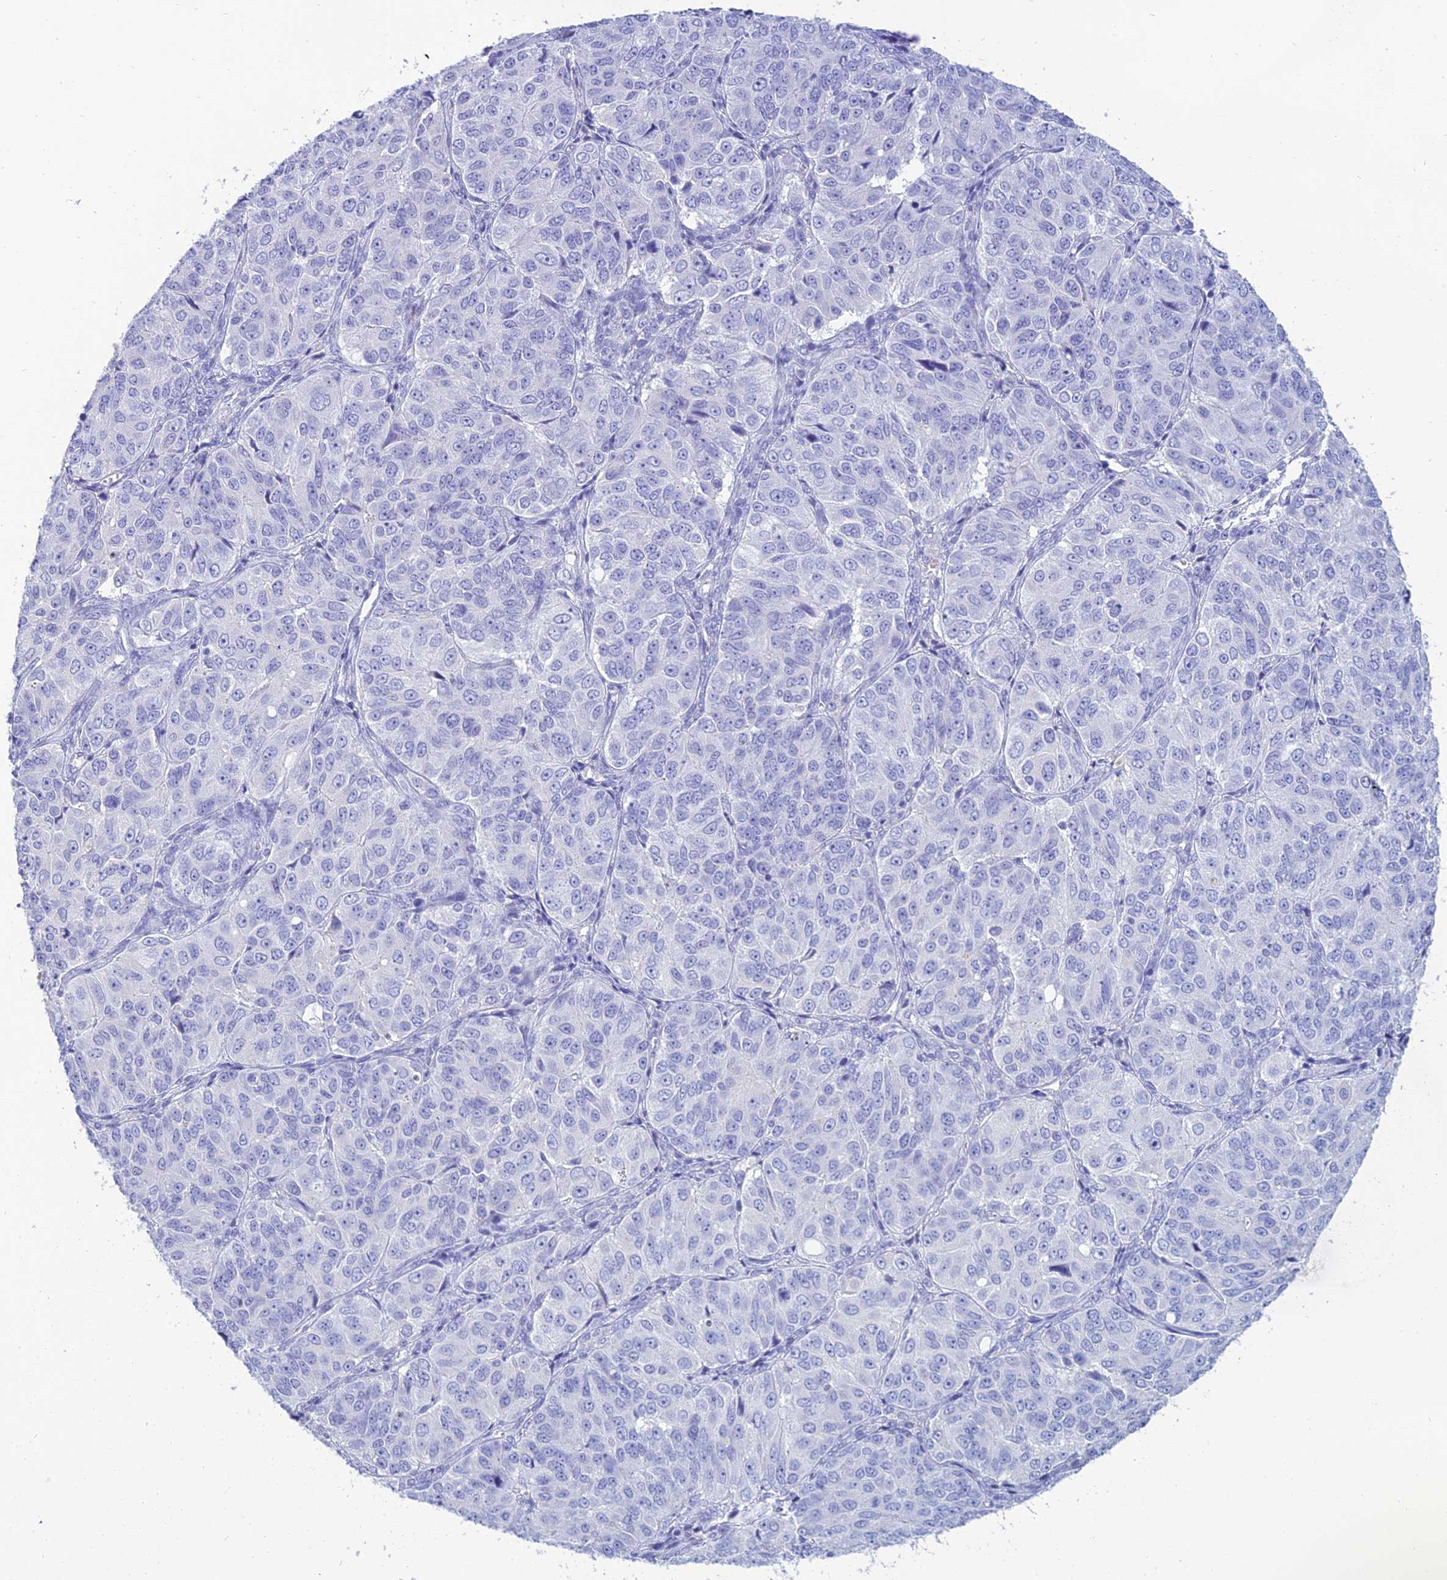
{"staining": {"intensity": "negative", "quantity": "none", "location": "none"}, "tissue": "ovarian cancer", "cell_type": "Tumor cells", "image_type": "cancer", "snomed": [{"axis": "morphology", "description": "Carcinoma, endometroid"}, {"axis": "topography", "description": "Ovary"}], "caption": "Human endometroid carcinoma (ovarian) stained for a protein using IHC shows no expression in tumor cells.", "gene": "MAL2", "patient": {"sex": "female", "age": 51}}